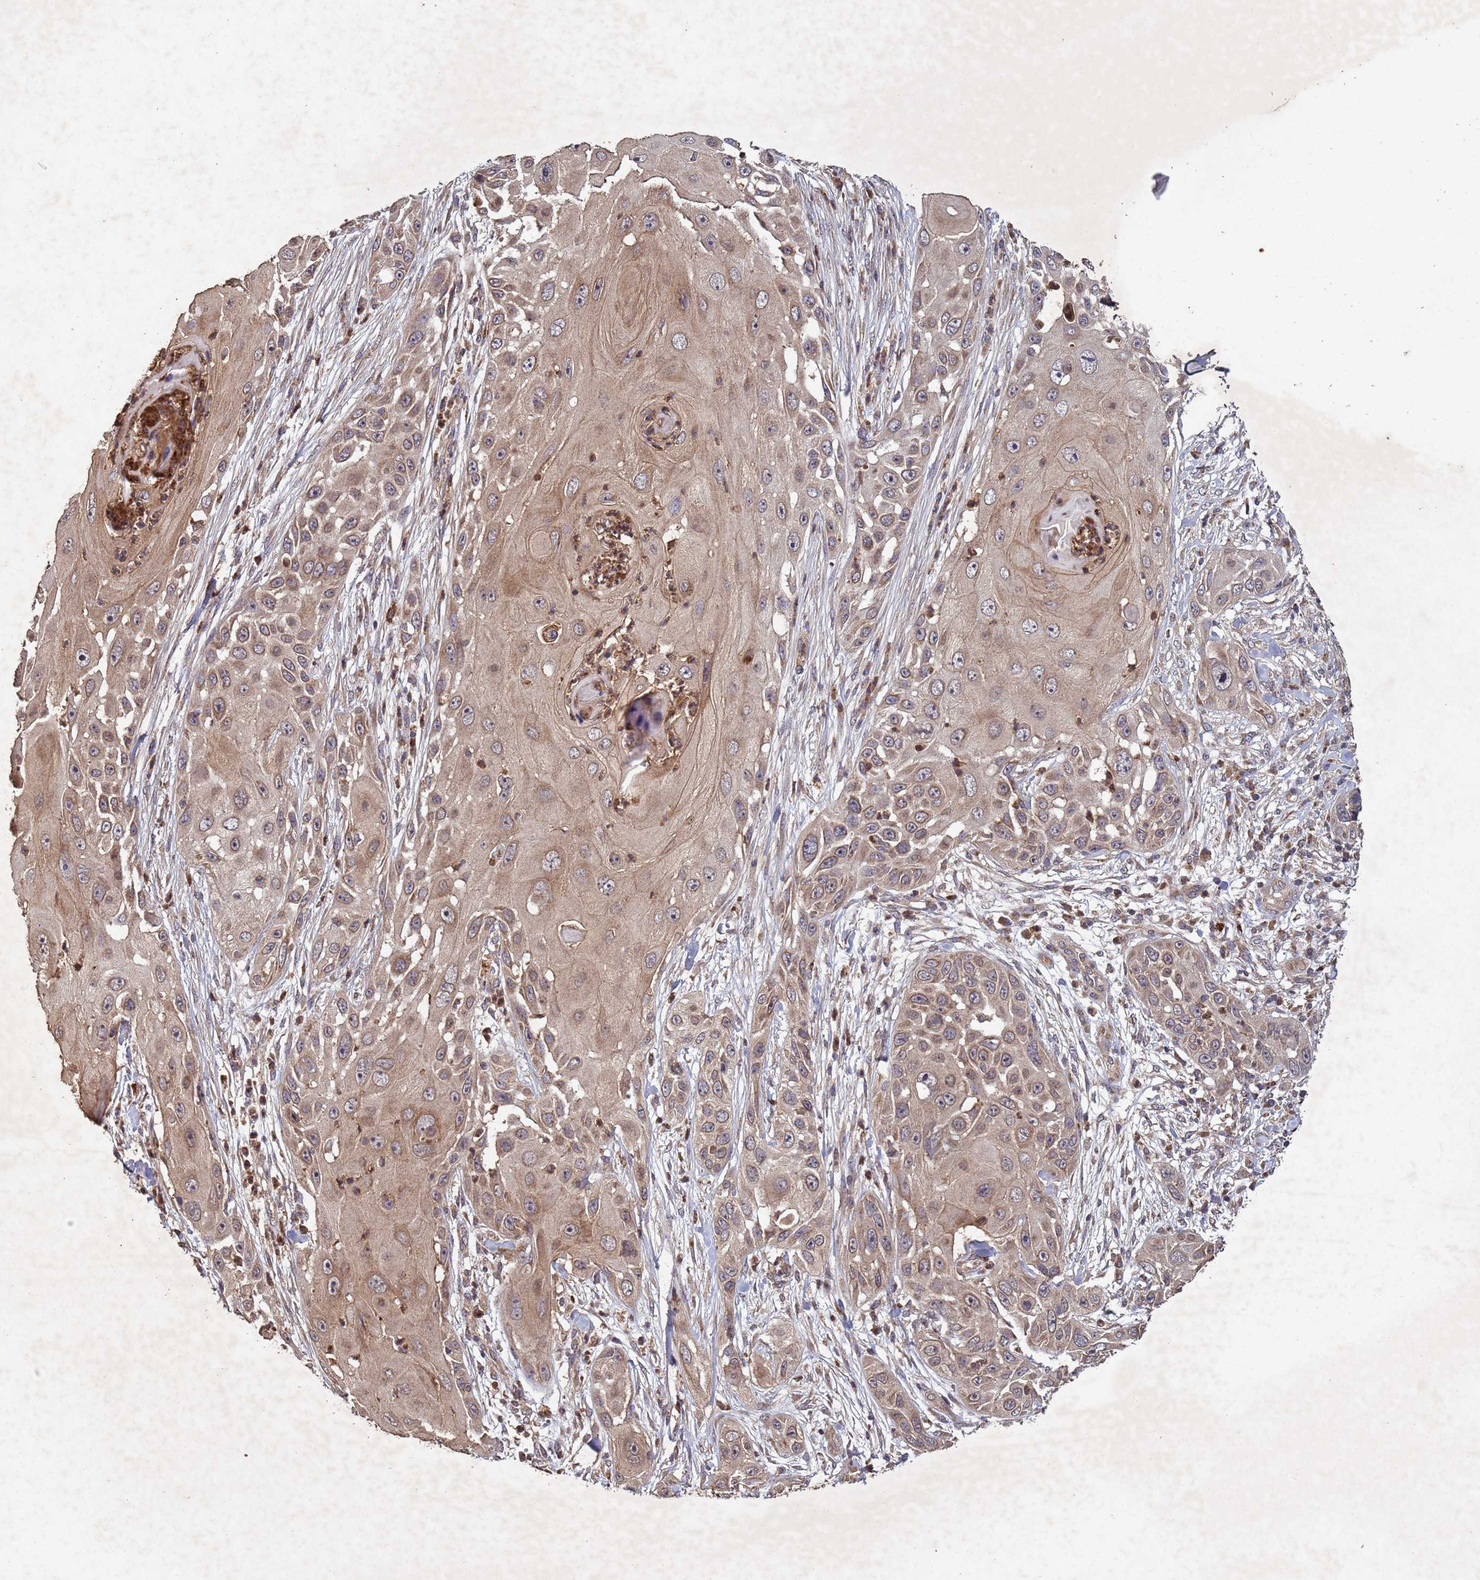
{"staining": {"intensity": "moderate", "quantity": "25%-75%", "location": "cytoplasmic/membranous"}, "tissue": "skin cancer", "cell_type": "Tumor cells", "image_type": "cancer", "snomed": [{"axis": "morphology", "description": "Squamous cell carcinoma, NOS"}, {"axis": "topography", "description": "Skin"}], "caption": "Immunohistochemistry staining of squamous cell carcinoma (skin), which demonstrates medium levels of moderate cytoplasmic/membranous staining in approximately 25%-75% of tumor cells indicating moderate cytoplasmic/membranous protein expression. The staining was performed using DAB (3,3'-diaminobenzidine) (brown) for protein detection and nuclei were counterstained in hematoxylin (blue).", "gene": "FASTKD1", "patient": {"sex": "female", "age": 44}}